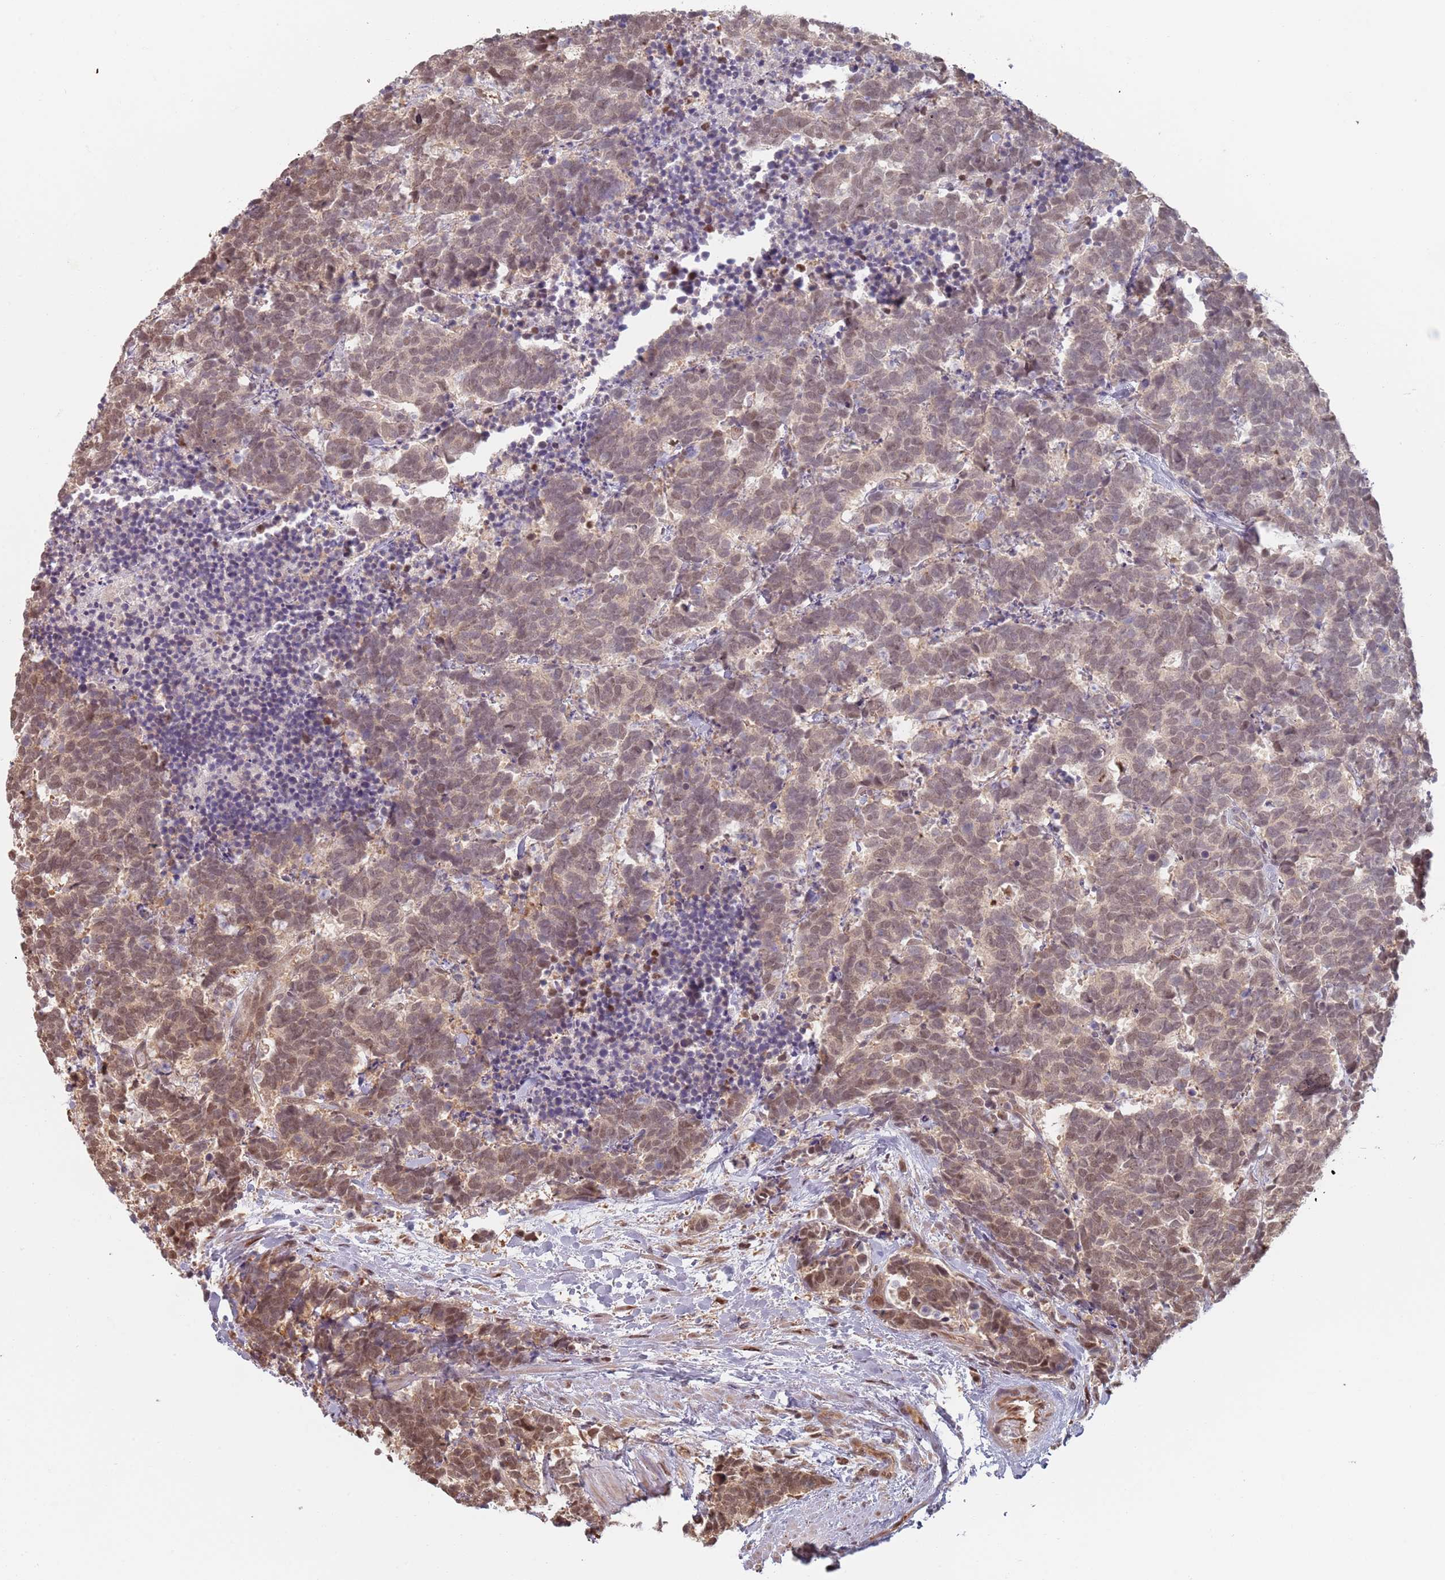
{"staining": {"intensity": "moderate", "quantity": "25%-75%", "location": "nuclear"}, "tissue": "carcinoid", "cell_type": "Tumor cells", "image_type": "cancer", "snomed": [{"axis": "morphology", "description": "Carcinoma, NOS"}, {"axis": "morphology", "description": "Carcinoid, malignant, NOS"}, {"axis": "topography", "description": "Prostate"}], "caption": "Carcinoid stained with immunohistochemistry shows moderate nuclear expression in about 25%-75% of tumor cells.", "gene": "PLSCR5", "patient": {"sex": "male", "age": 57}}